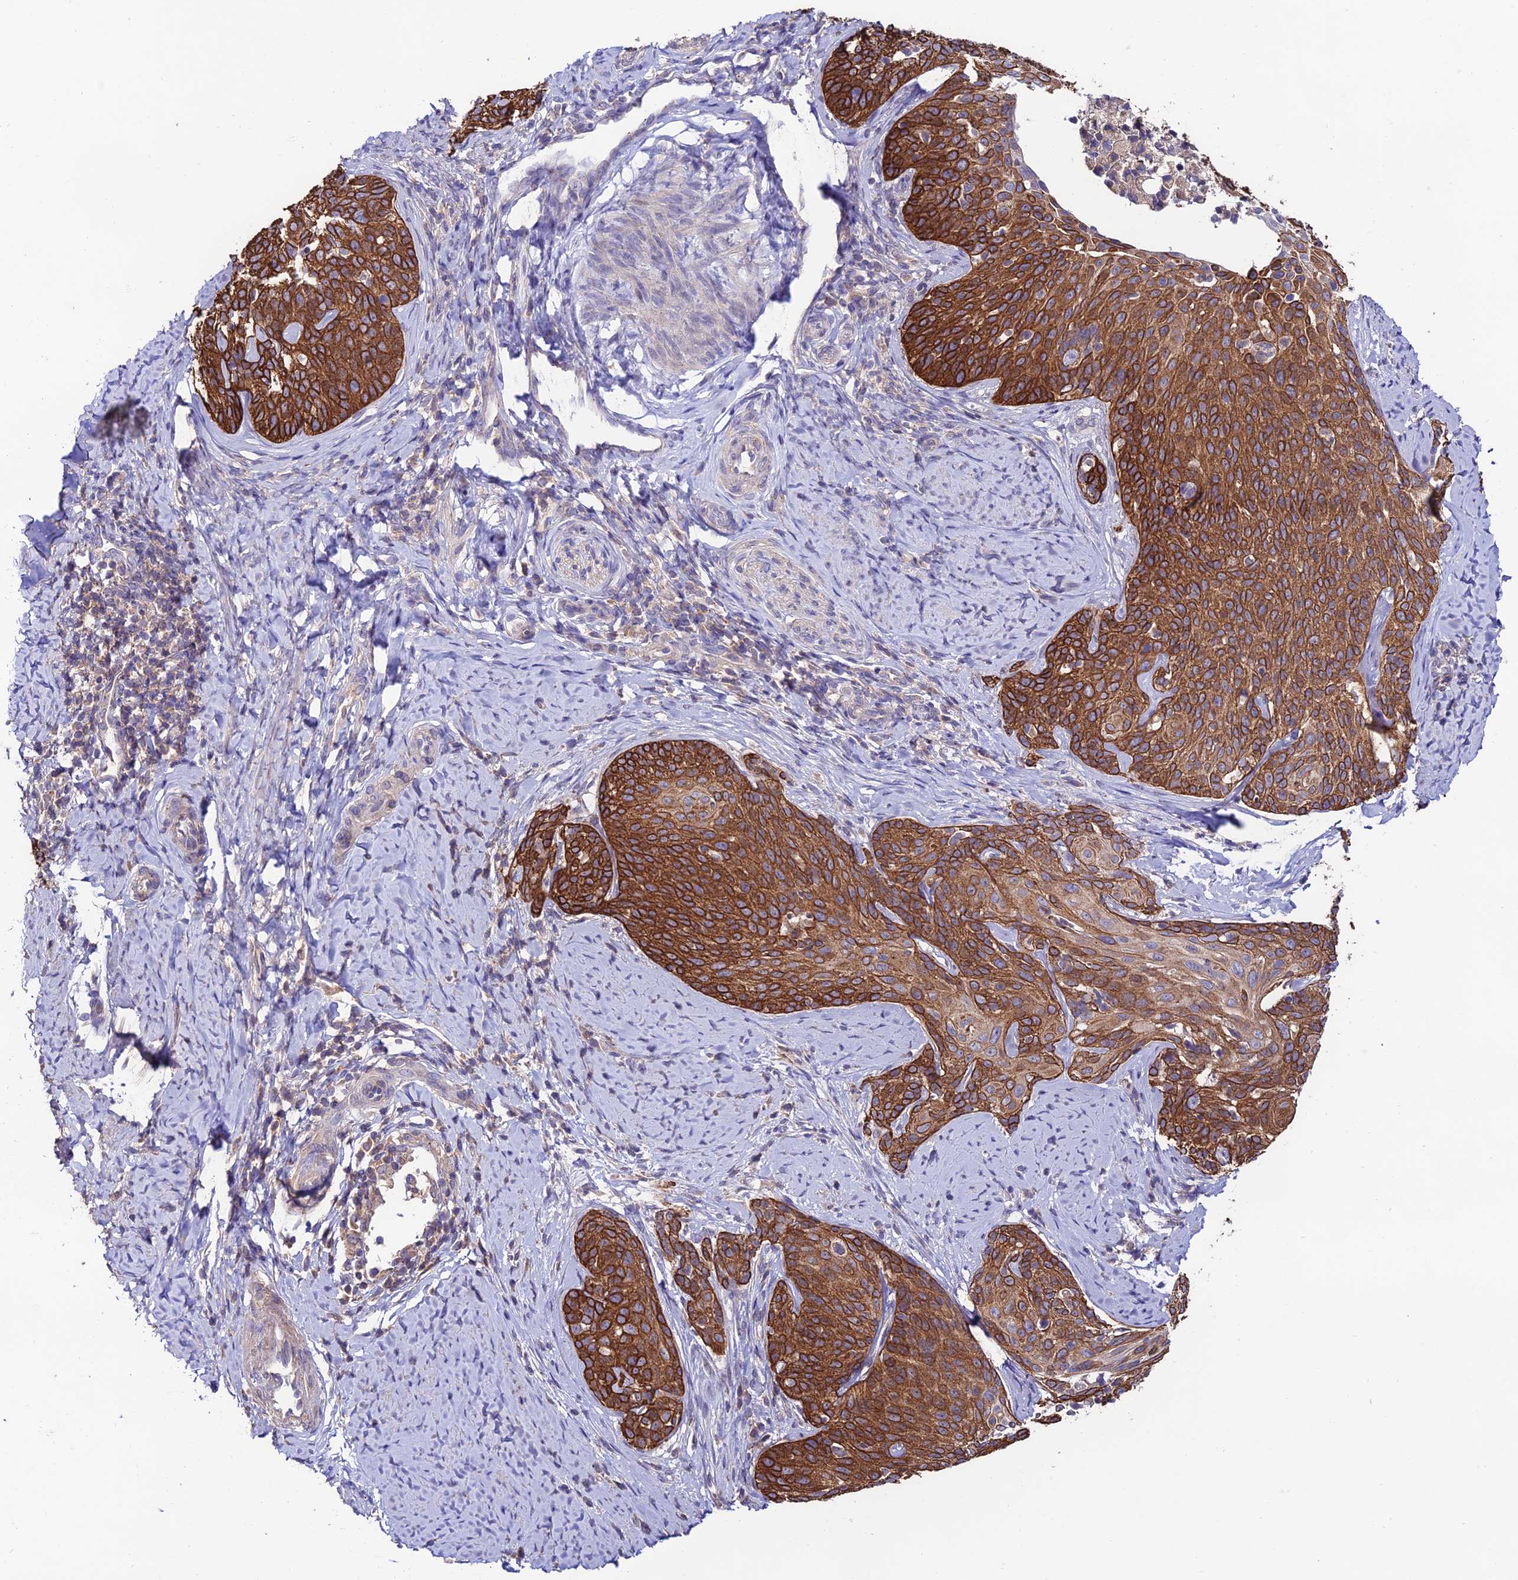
{"staining": {"intensity": "strong", "quantity": ">75%", "location": "cytoplasmic/membranous"}, "tissue": "cervical cancer", "cell_type": "Tumor cells", "image_type": "cancer", "snomed": [{"axis": "morphology", "description": "Squamous cell carcinoma, NOS"}, {"axis": "topography", "description": "Cervix"}], "caption": "A high amount of strong cytoplasmic/membranous positivity is seen in about >75% of tumor cells in cervical cancer (squamous cell carcinoma) tissue.", "gene": "BRME1", "patient": {"sex": "female", "age": 50}}